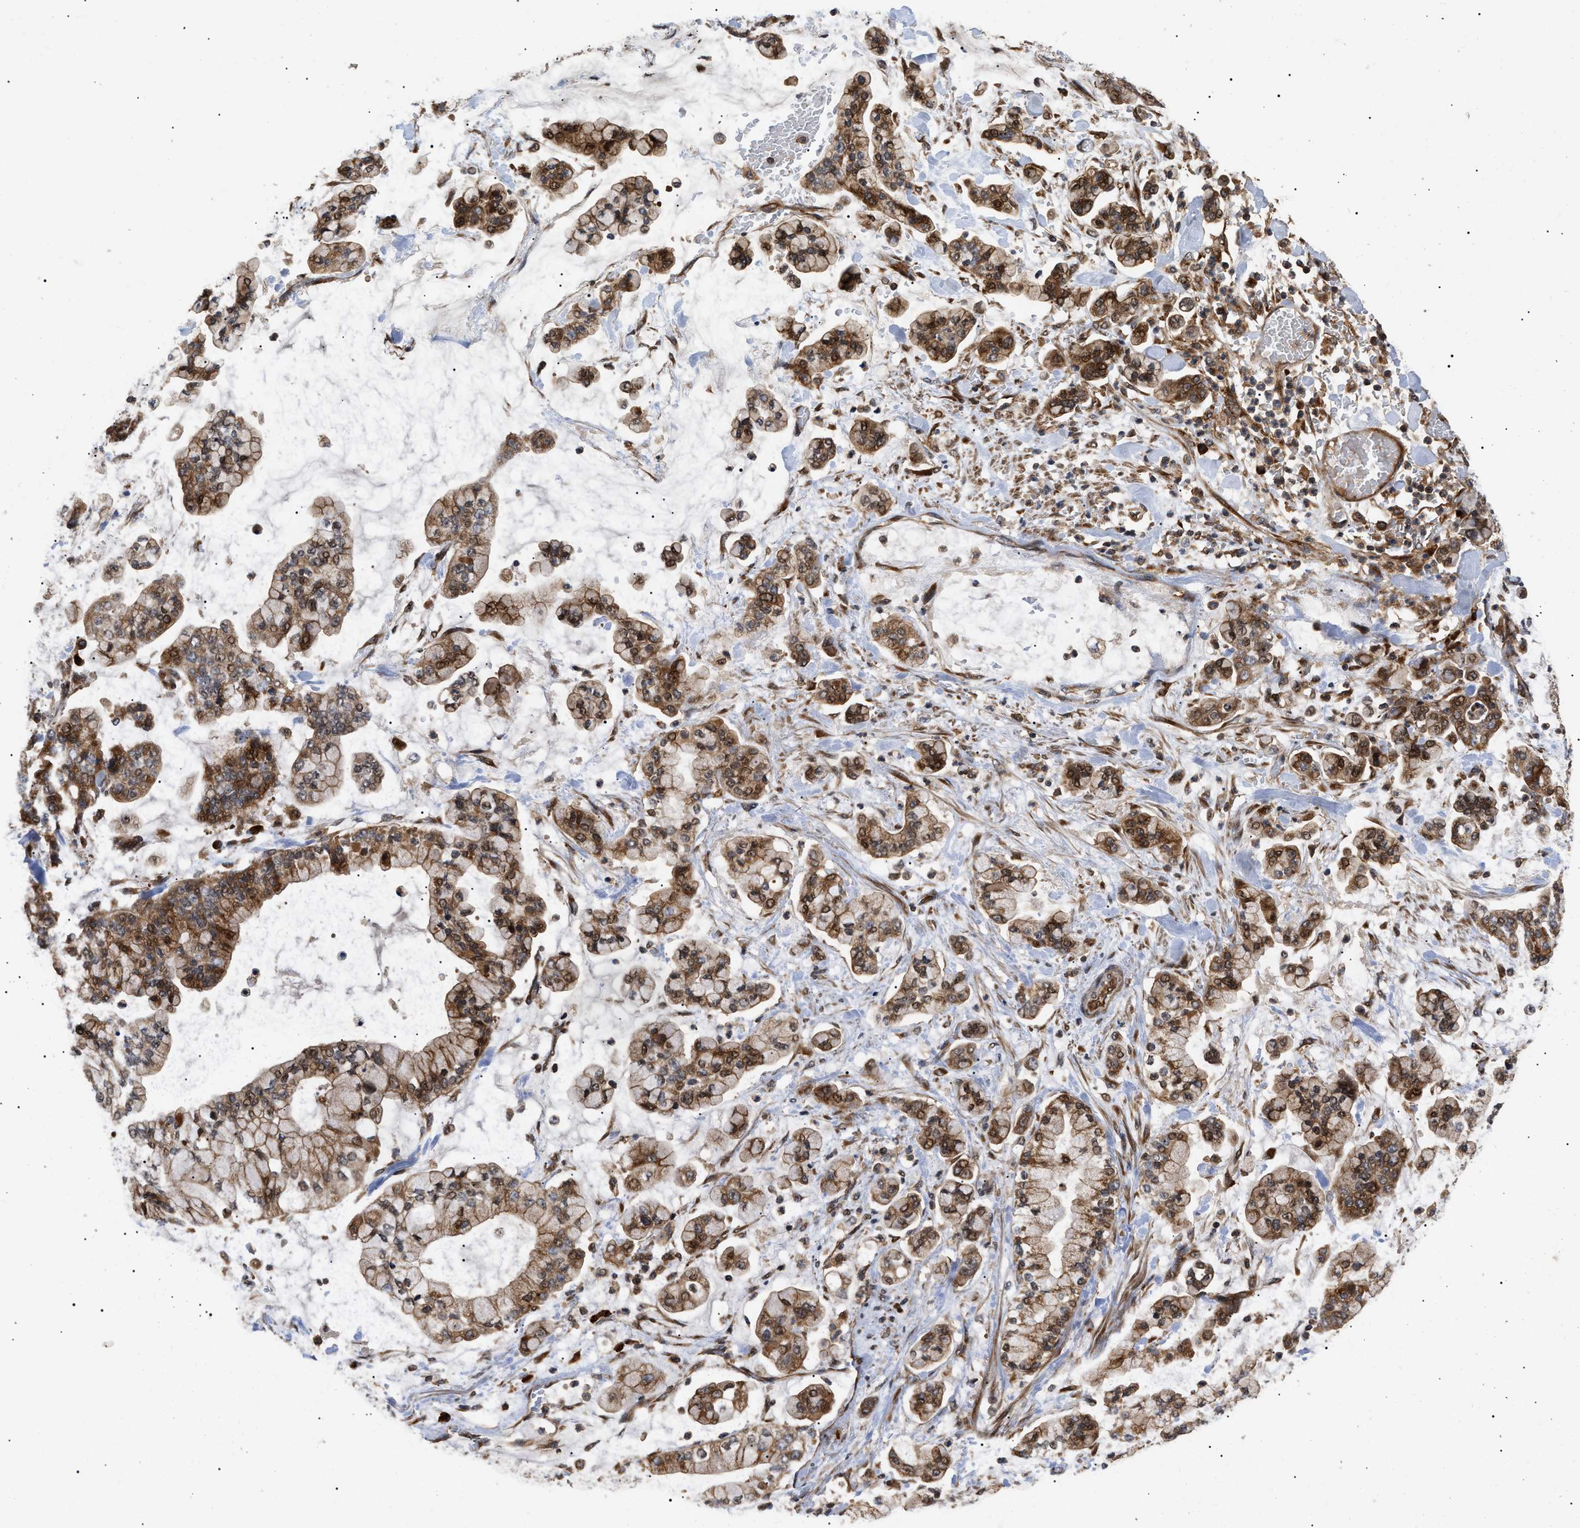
{"staining": {"intensity": "moderate", "quantity": ">75%", "location": "cytoplasmic/membranous,nuclear"}, "tissue": "stomach cancer", "cell_type": "Tumor cells", "image_type": "cancer", "snomed": [{"axis": "morphology", "description": "Normal tissue, NOS"}, {"axis": "morphology", "description": "Adenocarcinoma, NOS"}, {"axis": "topography", "description": "Stomach, upper"}, {"axis": "topography", "description": "Stomach"}], "caption": "A high-resolution micrograph shows IHC staining of stomach adenocarcinoma, which demonstrates moderate cytoplasmic/membranous and nuclear positivity in about >75% of tumor cells.", "gene": "ASTL", "patient": {"sex": "male", "age": 76}}